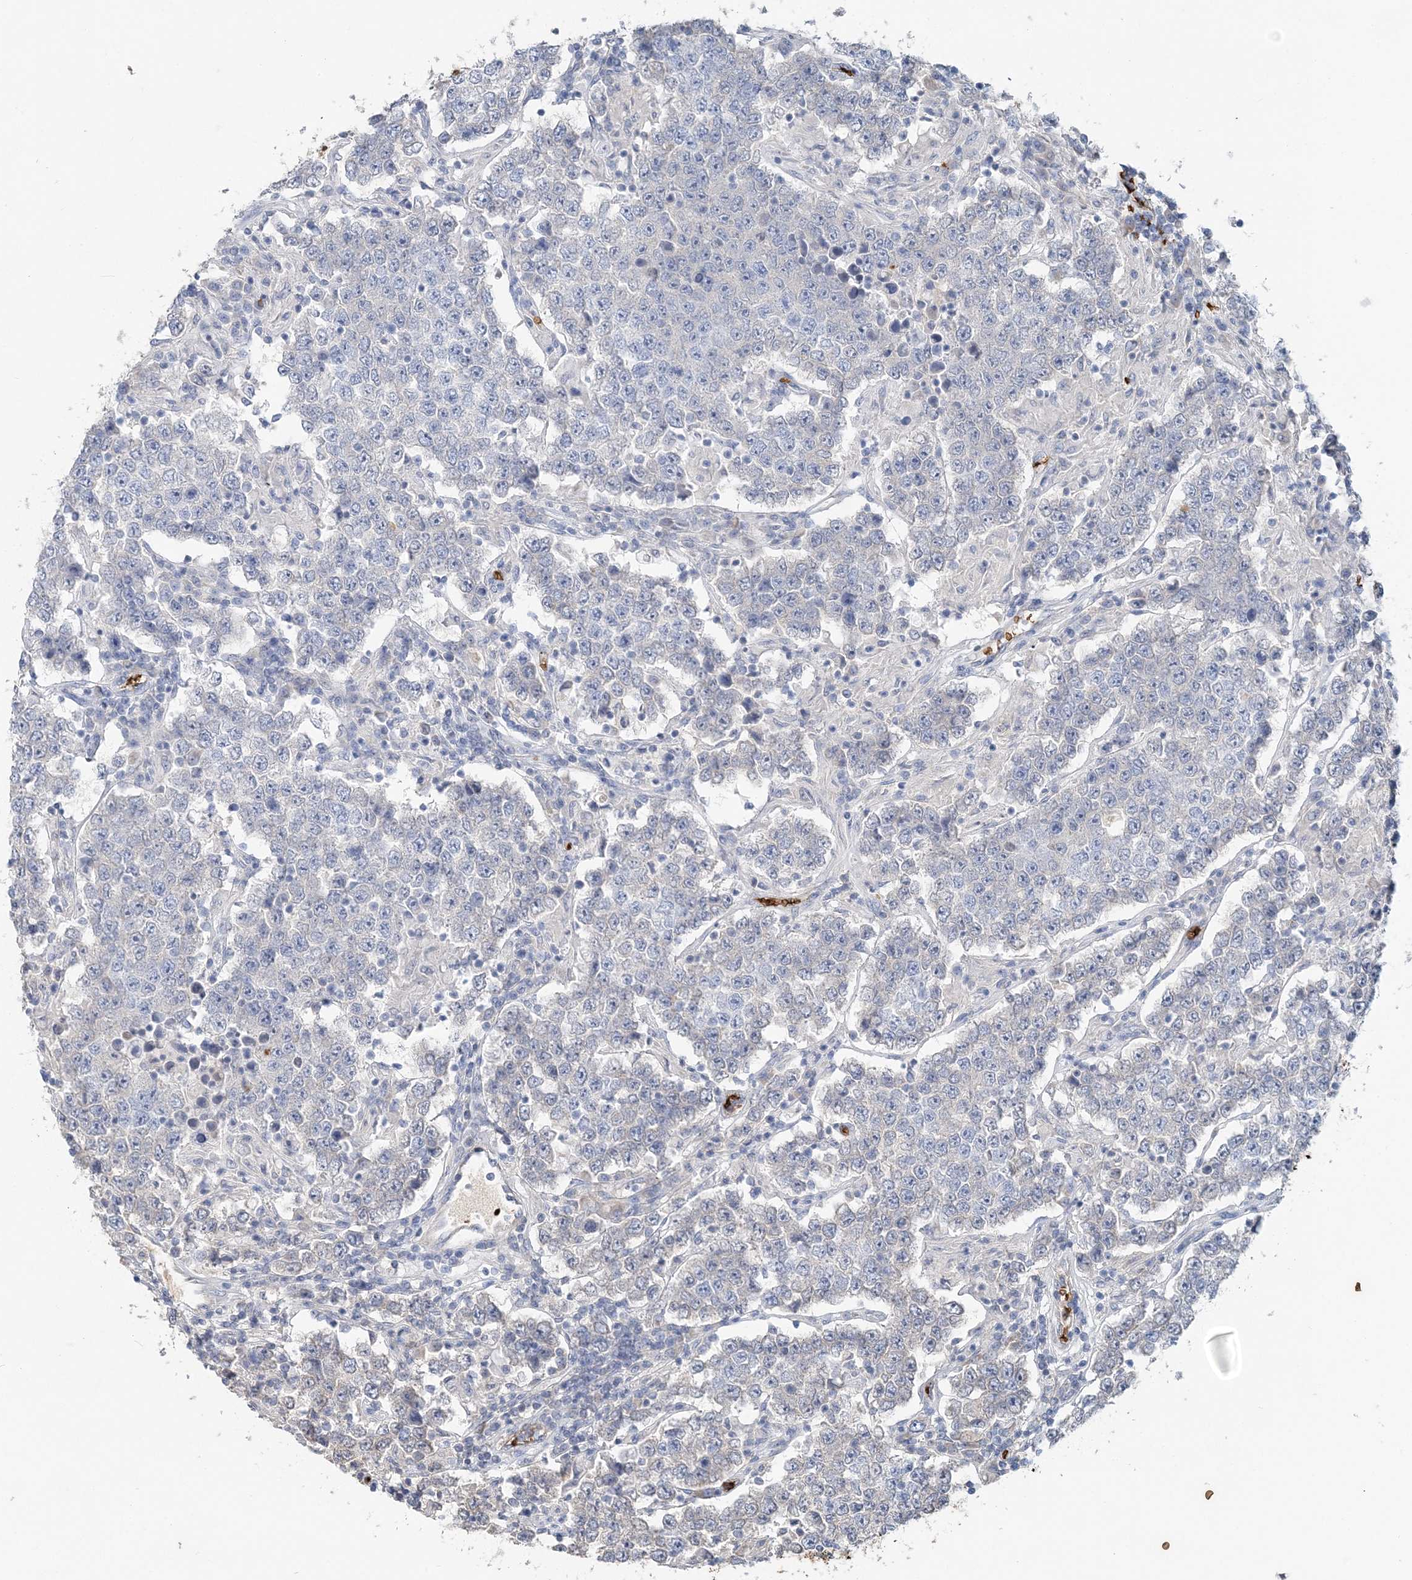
{"staining": {"intensity": "negative", "quantity": "none", "location": "none"}, "tissue": "testis cancer", "cell_type": "Tumor cells", "image_type": "cancer", "snomed": [{"axis": "morphology", "description": "Normal tissue, NOS"}, {"axis": "morphology", "description": "Urothelial carcinoma, High grade"}, {"axis": "morphology", "description": "Seminoma, NOS"}, {"axis": "morphology", "description": "Carcinoma, Embryonal, NOS"}, {"axis": "topography", "description": "Urinary bladder"}, {"axis": "topography", "description": "Testis"}], "caption": "Photomicrograph shows no protein positivity in tumor cells of embryonal carcinoma (testis) tissue.", "gene": "HBD", "patient": {"sex": "male", "age": 41}}